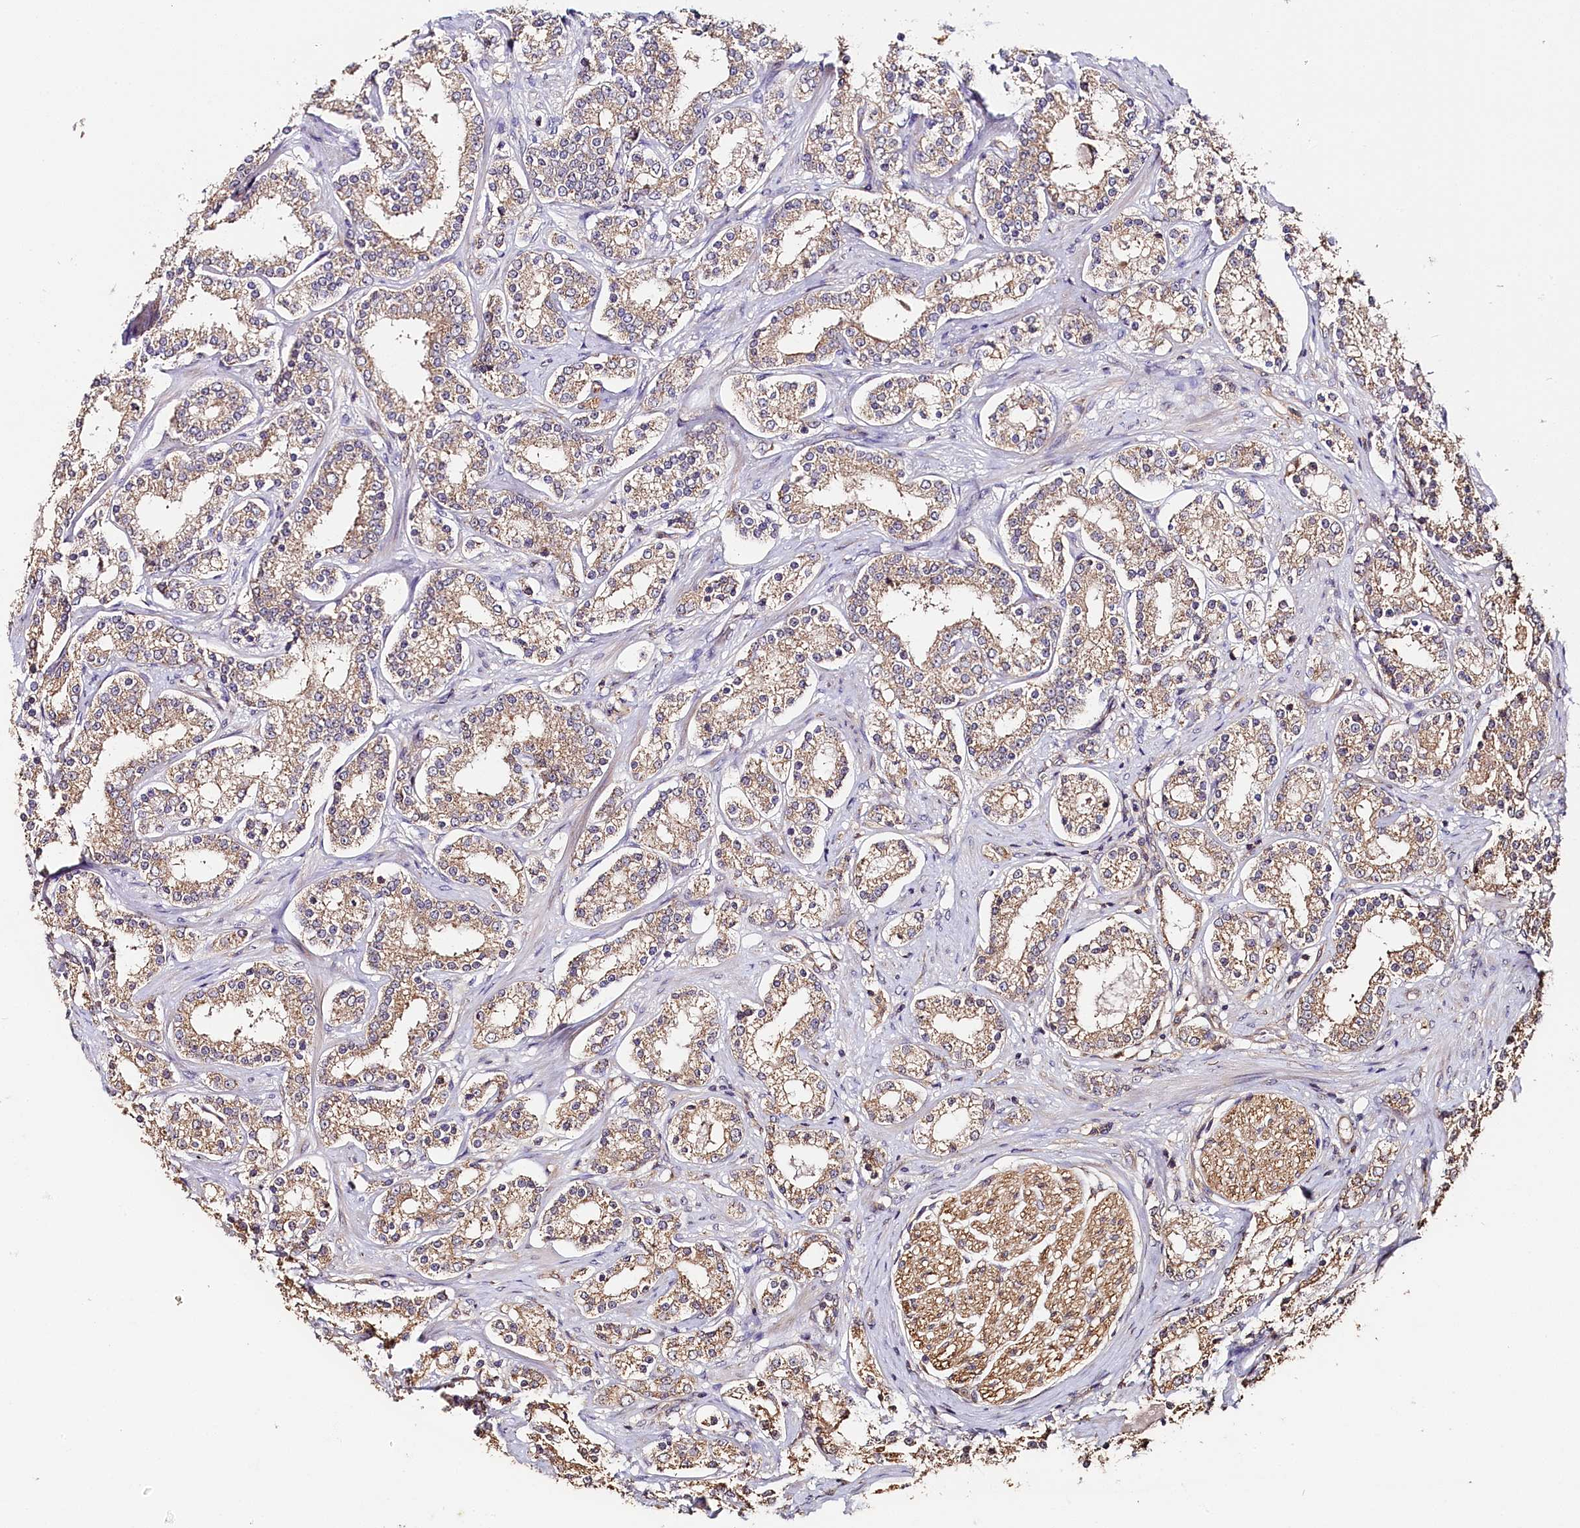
{"staining": {"intensity": "weak", "quantity": ">75%", "location": "cytoplasmic/membranous"}, "tissue": "prostate cancer", "cell_type": "Tumor cells", "image_type": "cancer", "snomed": [{"axis": "morphology", "description": "Normal tissue, NOS"}, {"axis": "morphology", "description": "Adenocarcinoma, High grade"}, {"axis": "topography", "description": "Prostate"}], "caption": "High-grade adenocarcinoma (prostate) stained for a protein (brown) exhibits weak cytoplasmic/membranous positive expression in about >75% of tumor cells.", "gene": "KATNB1", "patient": {"sex": "male", "age": 83}}